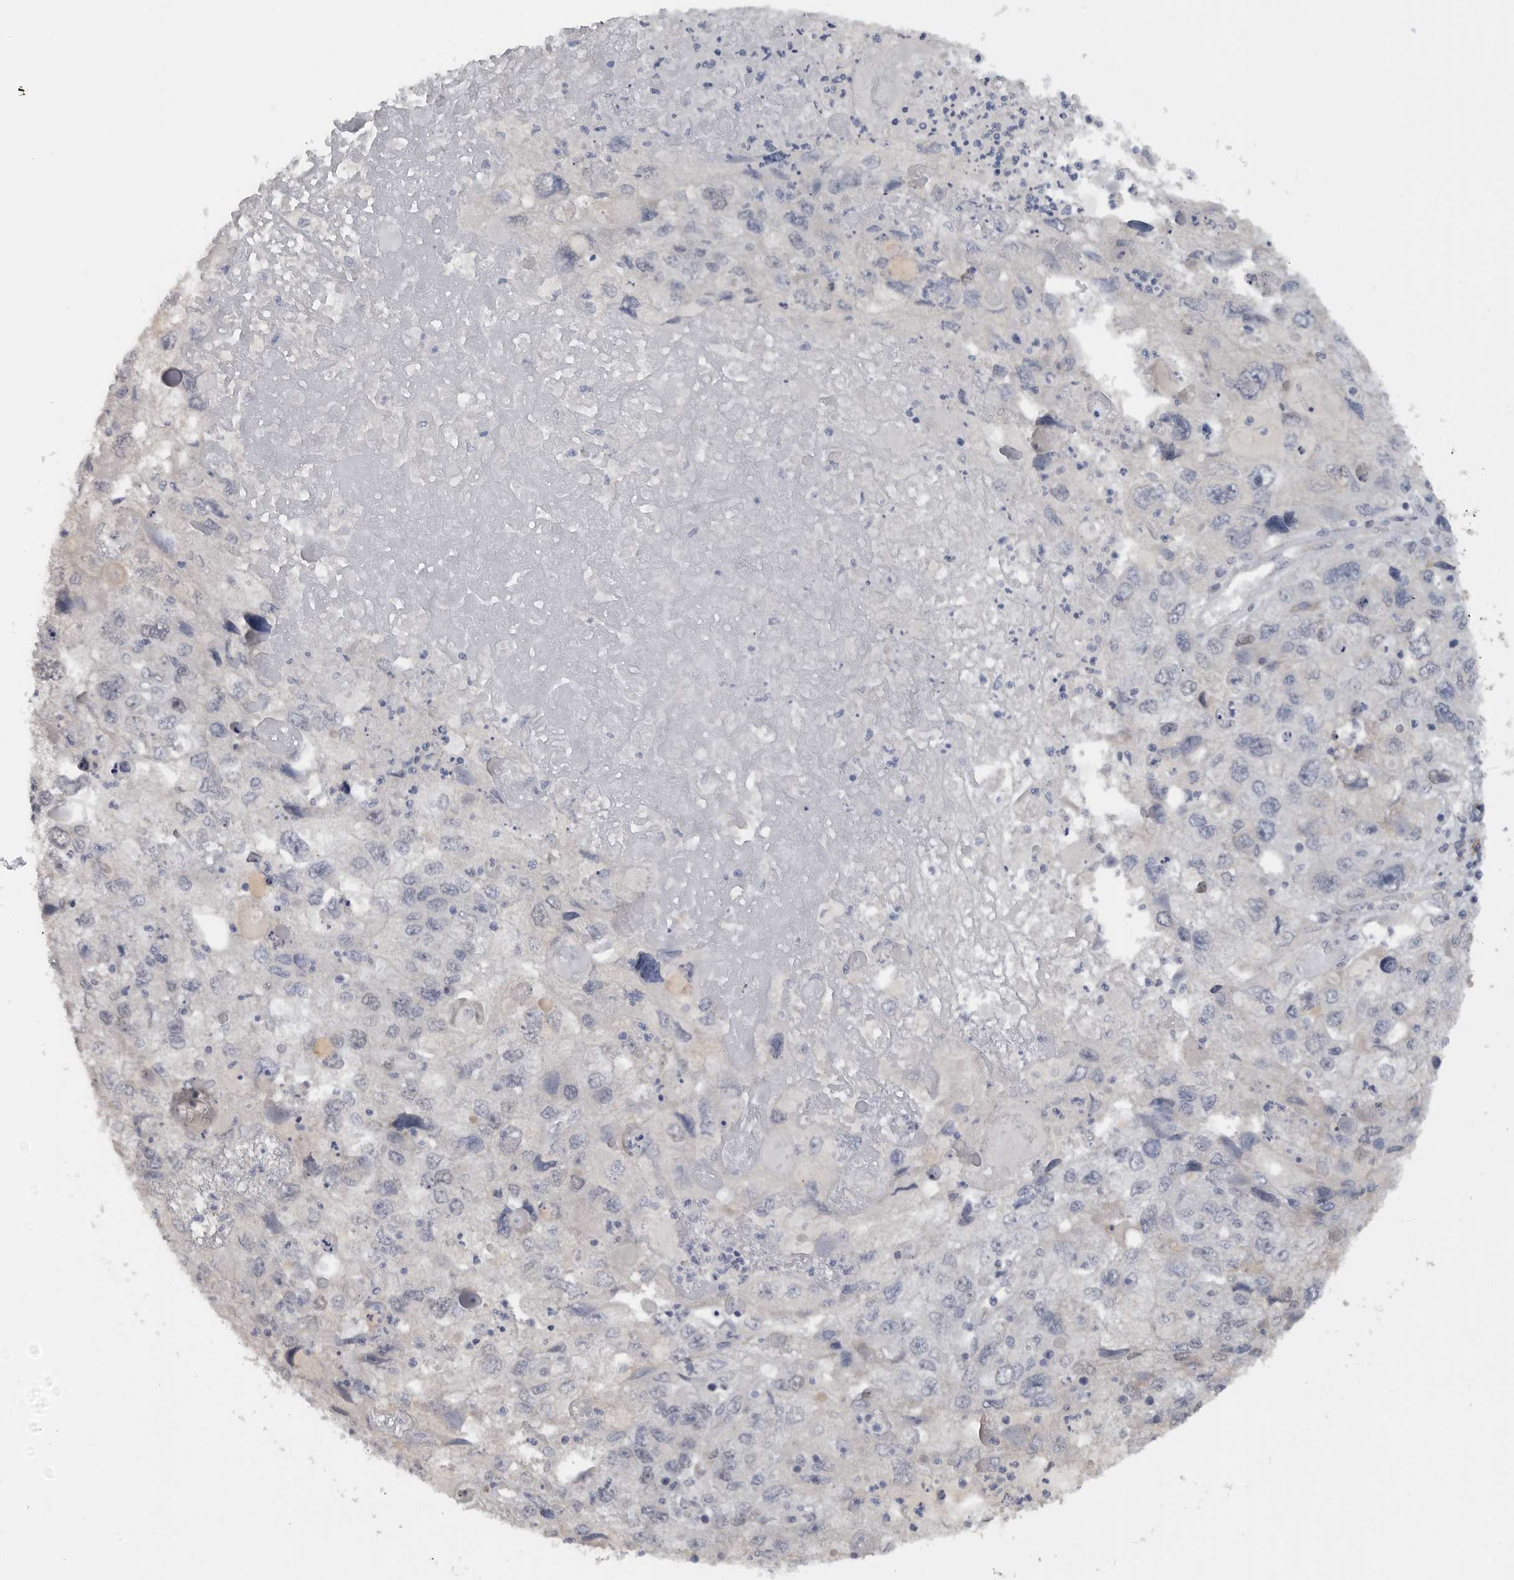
{"staining": {"intensity": "negative", "quantity": "none", "location": "none"}, "tissue": "endometrial cancer", "cell_type": "Tumor cells", "image_type": "cancer", "snomed": [{"axis": "morphology", "description": "Adenocarcinoma, NOS"}, {"axis": "topography", "description": "Endometrium"}], "caption": "Tumor cells show no significant staining in endometrial adenocarcinoma.", "gene": "DYRK2", "patient": {"sex": "female", "age": 49}}